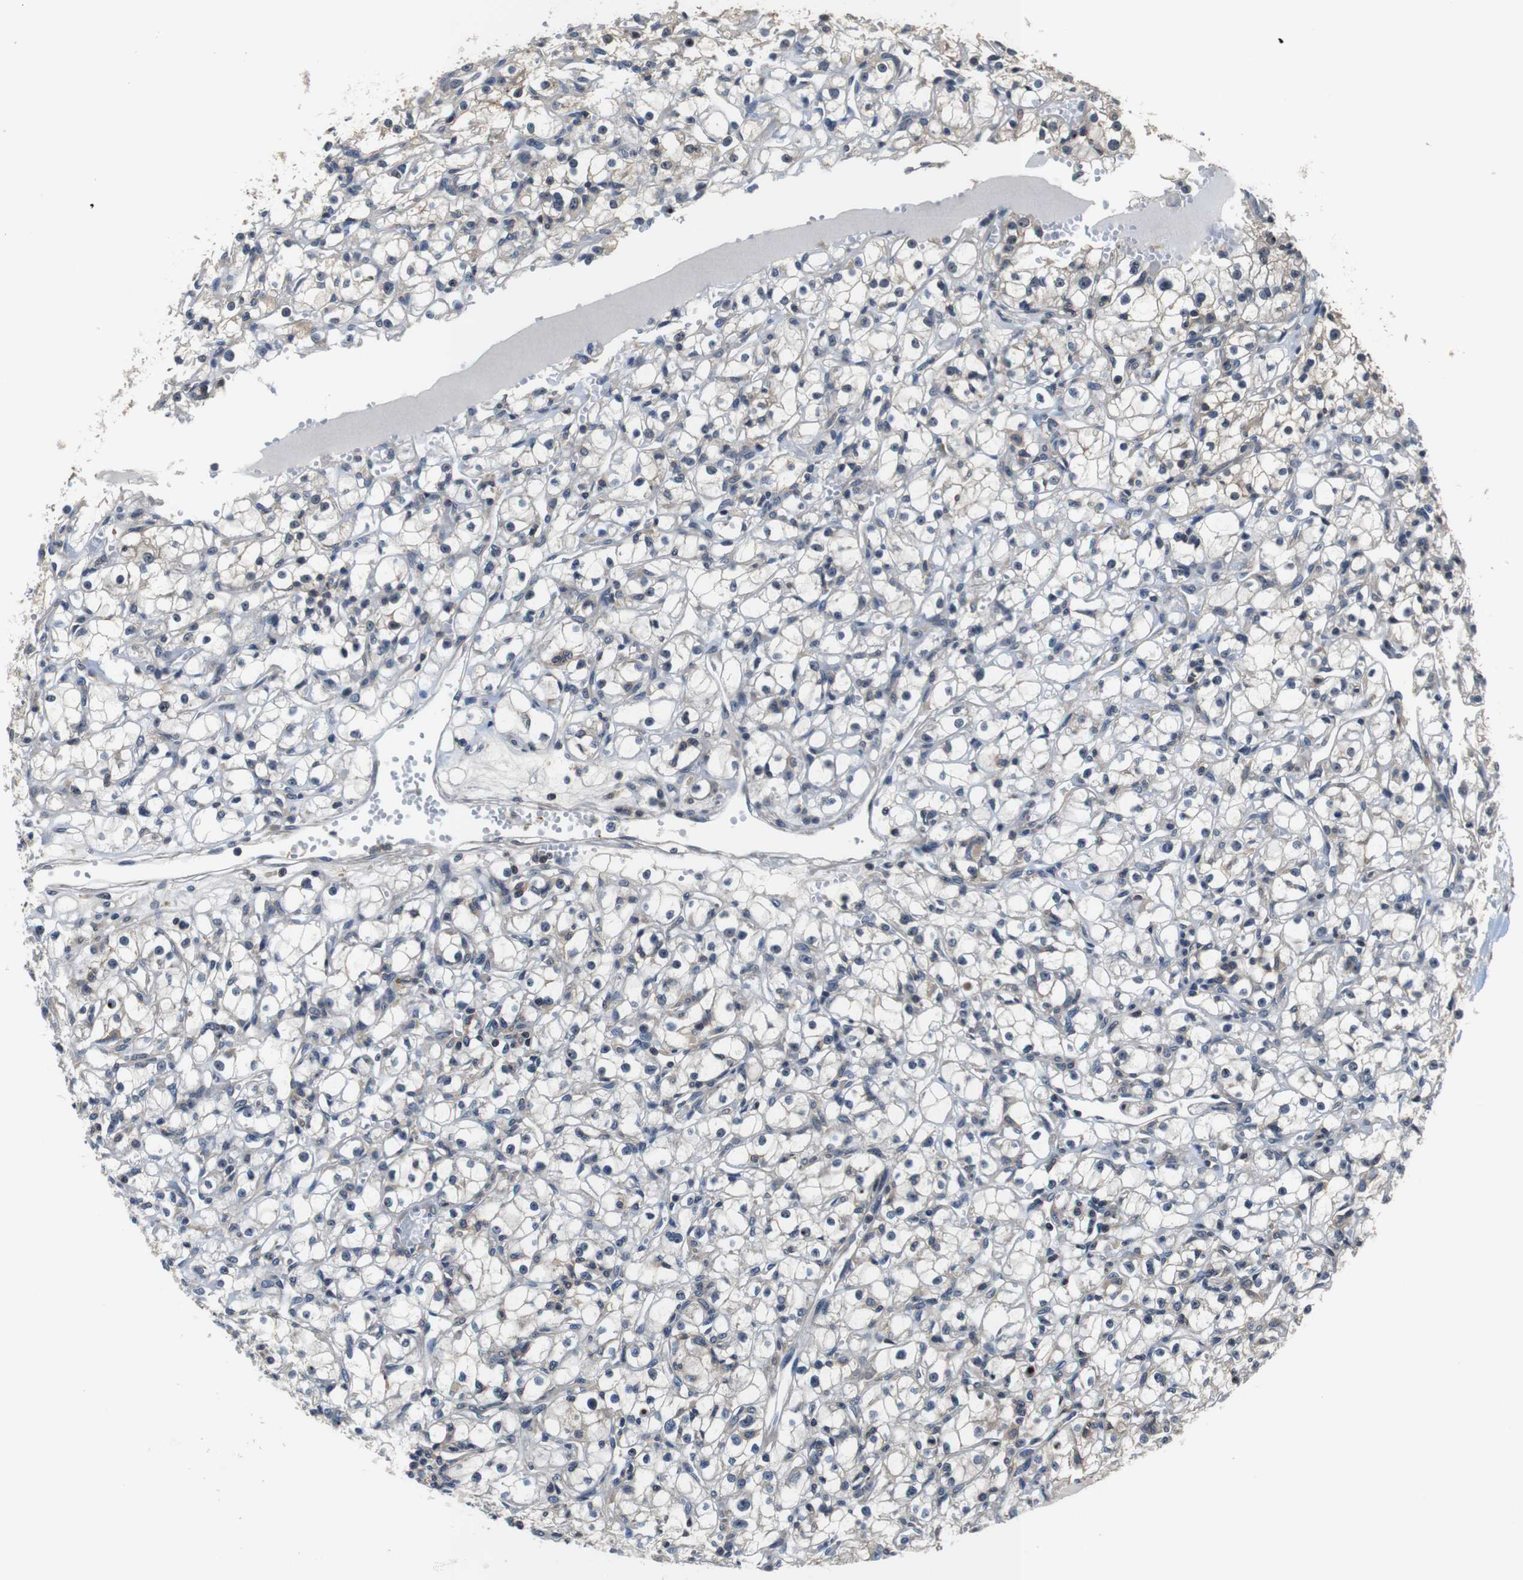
{"staining": {"intensity": "negative", "quantity": "none", "location": "none"}, "tissue": "renal cancer", "cell_type": "Tumor cells", "image_type": "cancer", "snomed": [{"axis": "morphology", "description": "Adenocarcinoma, NOS"}, {"axis": "topography", "description": "Kidney"}], "caption": "Tumor cells show no significant protein positivity in adenocarcinoma (renal).", "gene": "LRP4", "patient": {"sex": "male", "age": 56}}